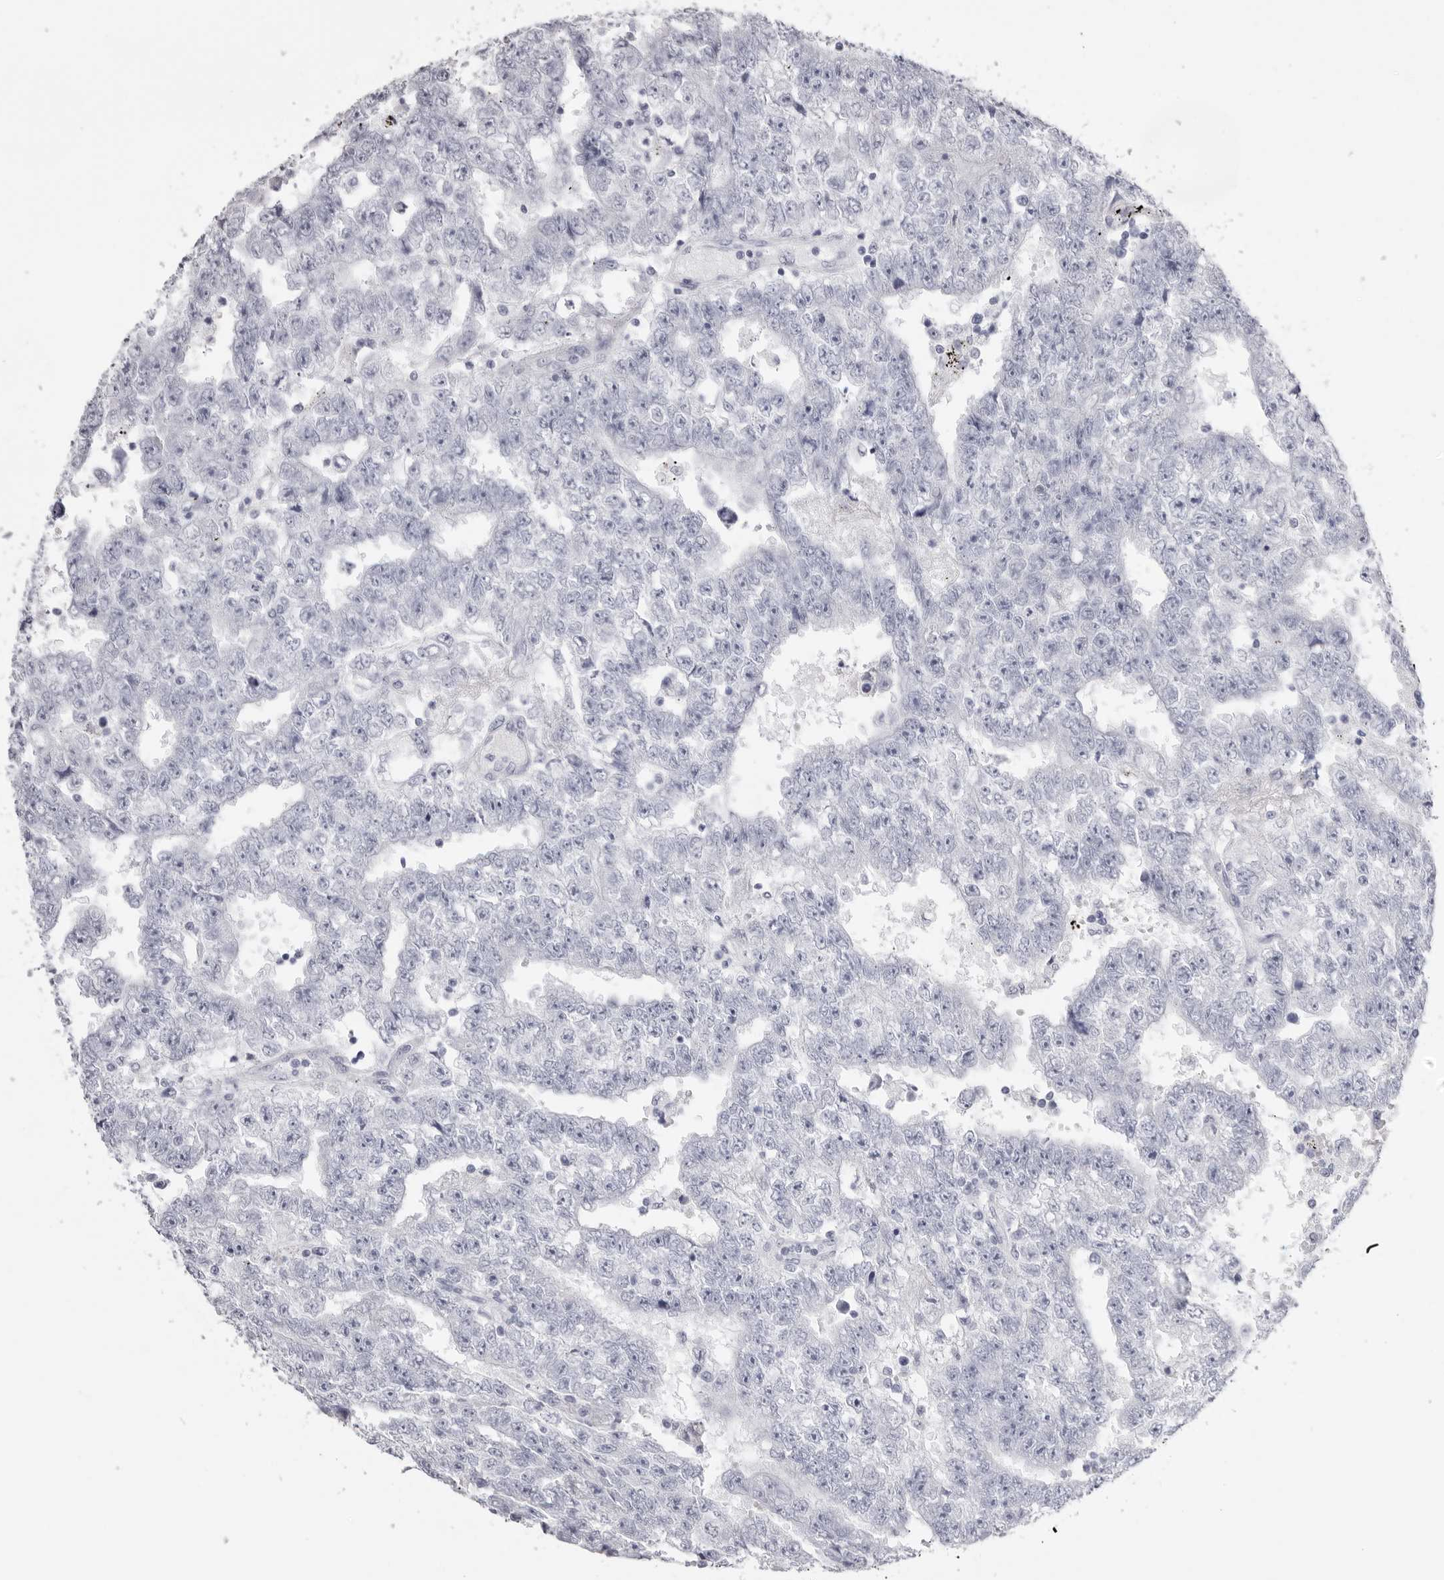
{"staining": {"intensity": "negative", "quantity": "none", "location": "none"}, "tissue": "testis cancer", "cell_type": "Tumor cells", "image_type": "cancer", "snomed": [{"axis": "morphology", "description": "Carcinoma, Embryonal, NOS"}, {"axis": "topography", "description": "Testis"}], "caption": "IHC of human testis cancer reveals no positivity in tumor cells.", "gene": "TMOD4", "patient": {"sex": "male", "age": 25}}